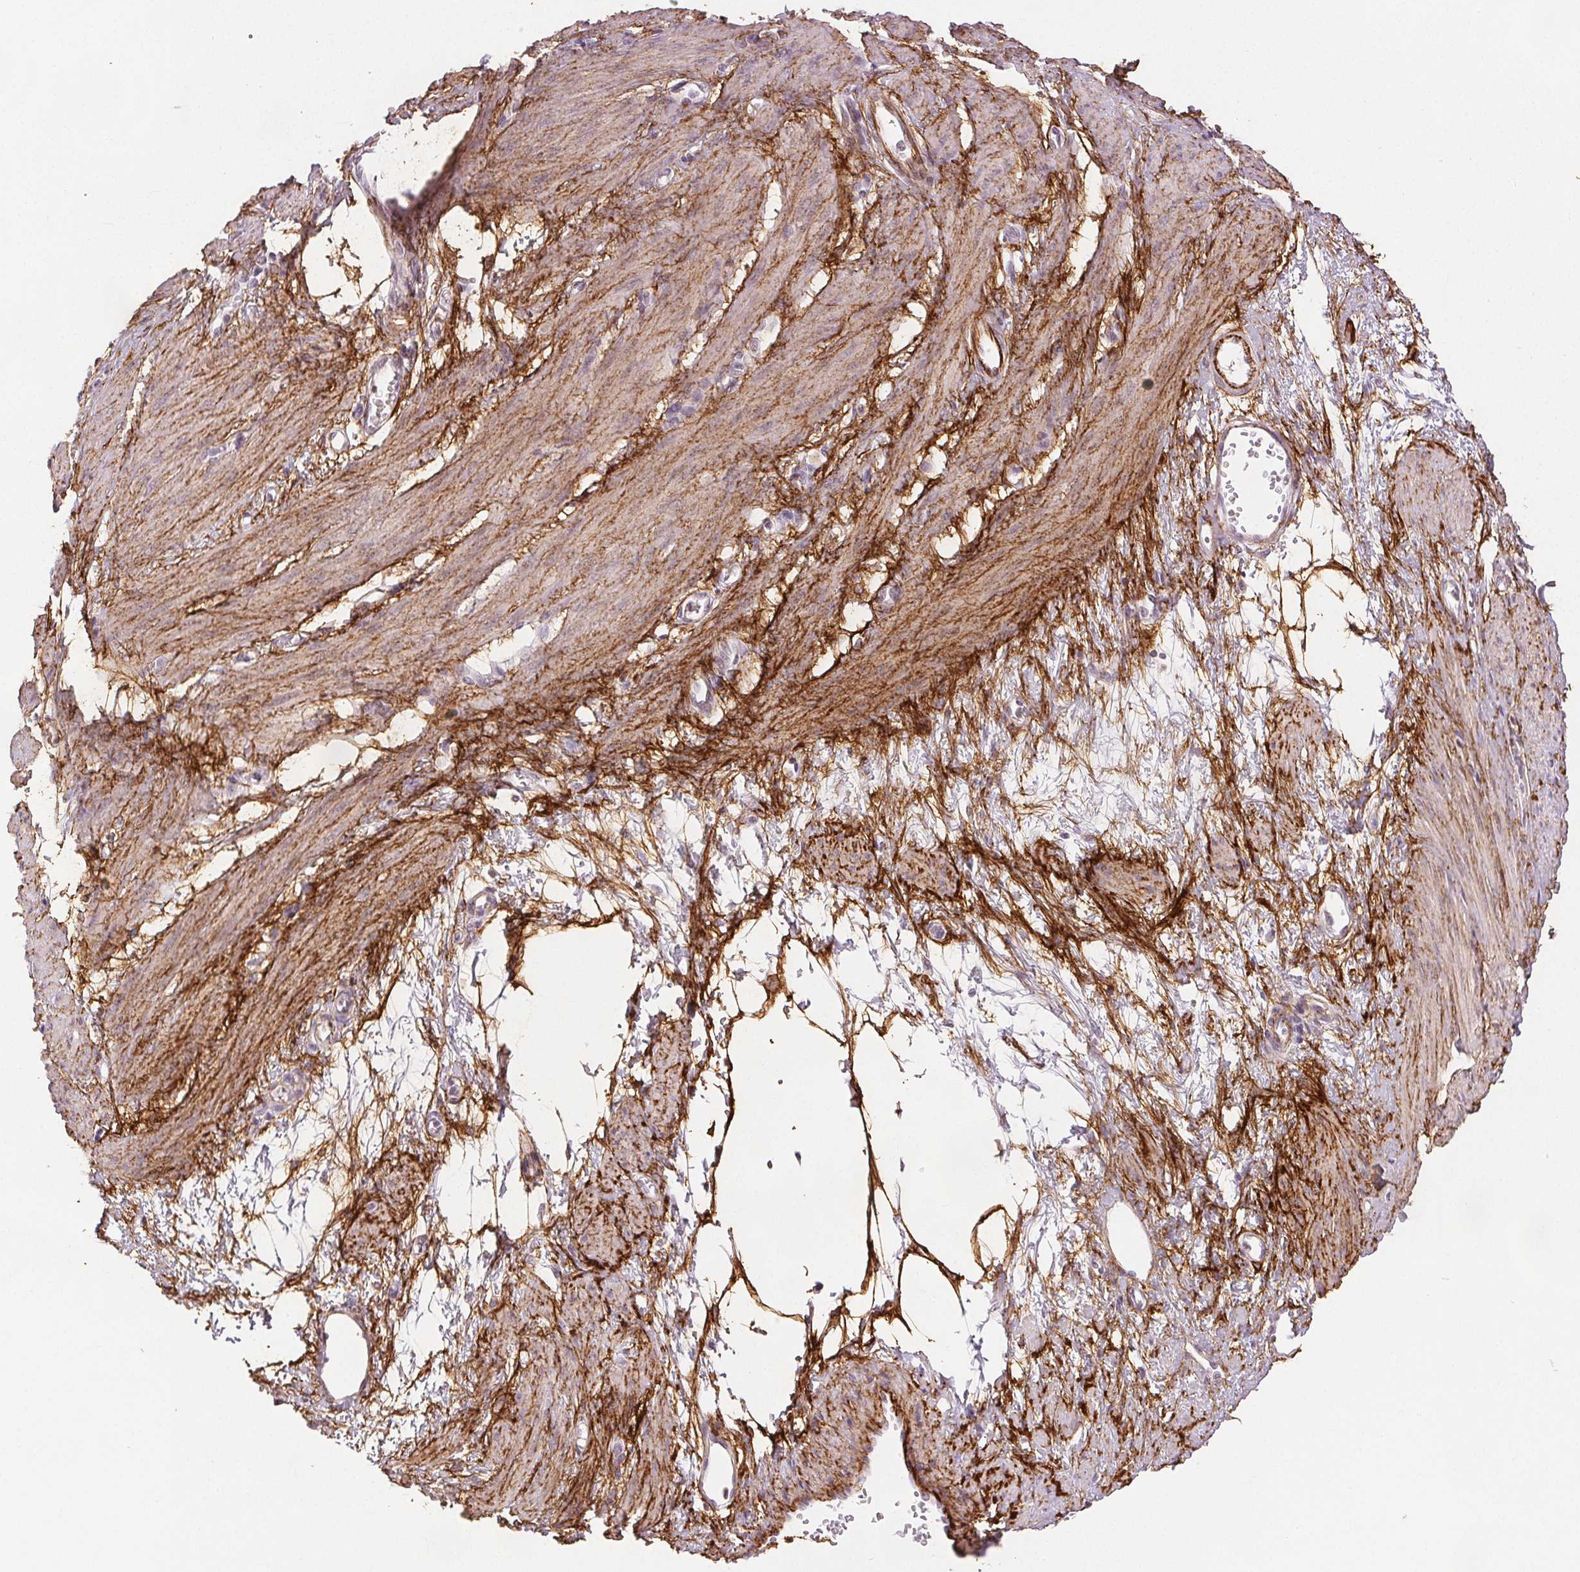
{"staining": {"intensity": "moderate", "quantity": "<25%", "location": "cytoplasmic/membranous"}, "tissue": "smooth muscle", "cell_type": "Smooth muscle cells", "image_type": "normal", "snomed": [{"axis": "morphology", "description": "Normal tissue, NOS"}, {"axis": "topography", "description": "Smooth muscle"}, {"axis": "topography", "description": "Uterus"}], "caption": "Immunohistochemical staining of unremarkable human smooth muscle displays low levels of moderate cytoplasmic/membranous positivity in about <25% of smooth muscle cells.", "gene": "FBN1", "patient": {"sex": "female", "age": 39}}